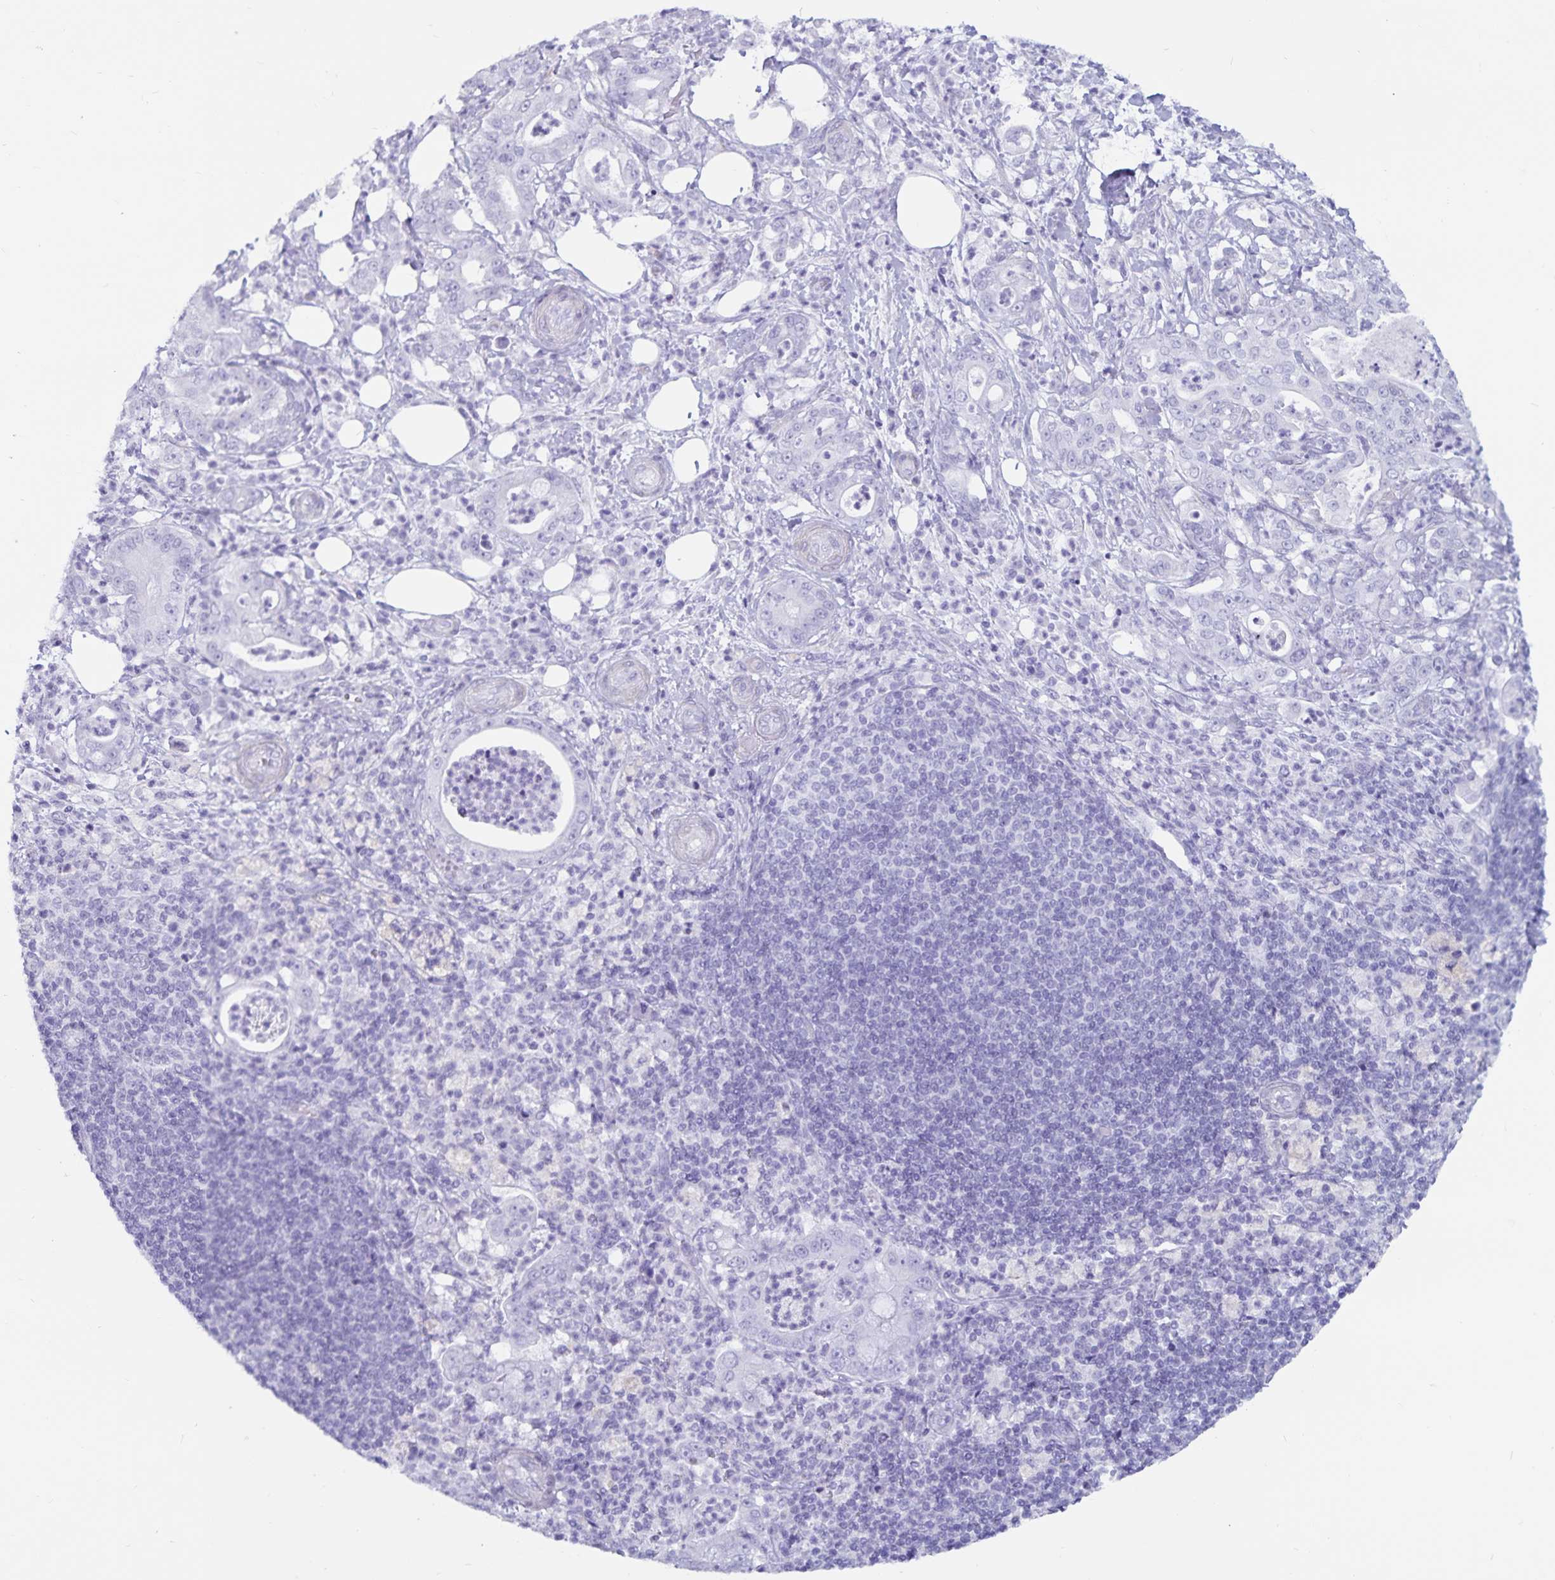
{"staining": {"intensity": "negative", "quantity": "none", "location": "none"}, "tissue": "pancreatic cancer", "cell_type": "Tumor cells", "image_type": "cancer", "snomed": [{"axis": "morphology", "description": "Adenocarcinoma, NOS"}, {"axis": "topography", "description": "Pancreas"}], "caption": "Pancreatic adenocarcinoma was stained to show a protein in brown. There is no significant expression in tumor cells.", "gene": "GPR137", "patient": {"sex": "male", "age": 71}}